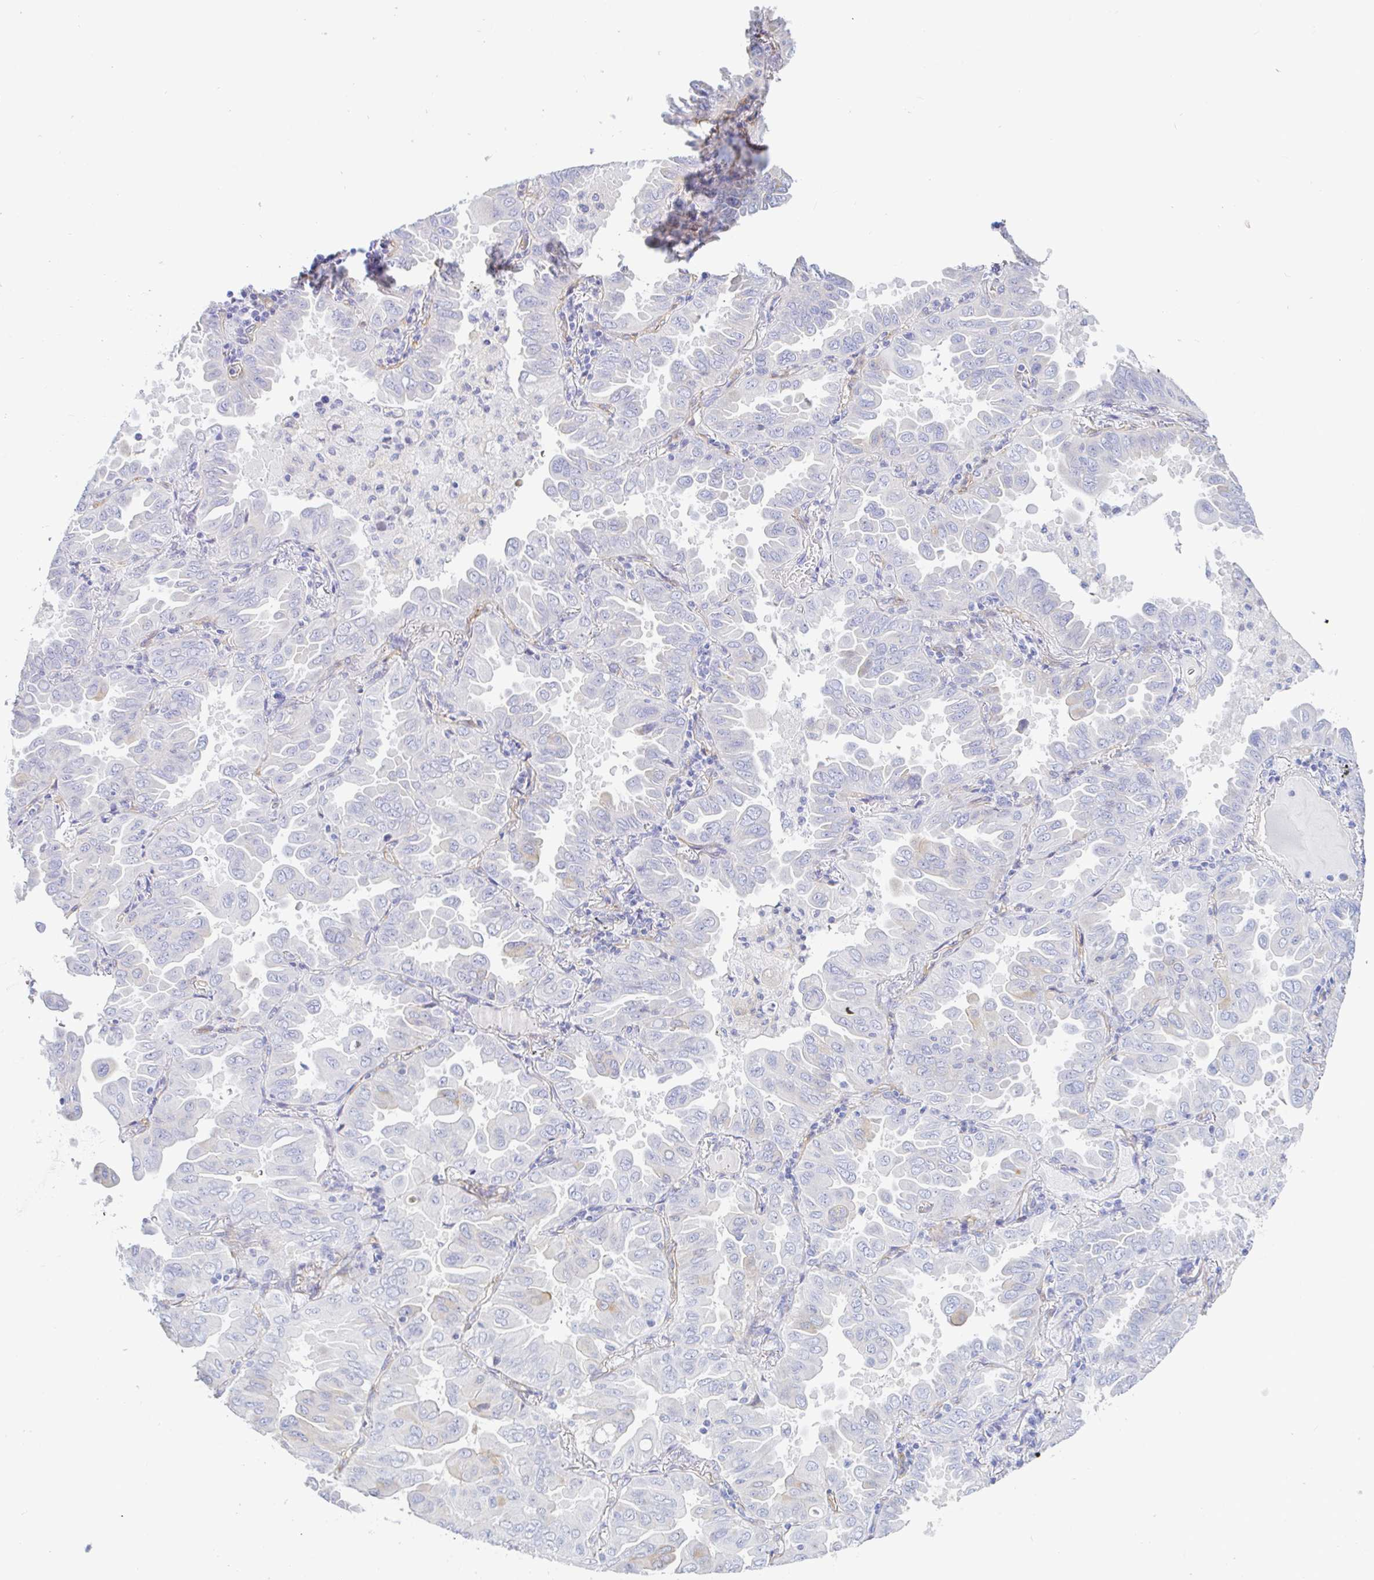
{"staining": {"intensity": "negative", "quantity": "none", "location": "none"}, "tissue": "lung cancer", "cell_type": "Tumor cells", "image_type": "cancer", "snomed": [{"axis": "morphology", "description": "Adenocarcinoma, NOS"}, {"axis": "topography", "description": "Lung"}], "caption": "Tumor cells show no significant protein expression in lung cancer (adenocarcinoma).", "gene": "ARL4D", "patient": {"sex": "male", "age": 64}}